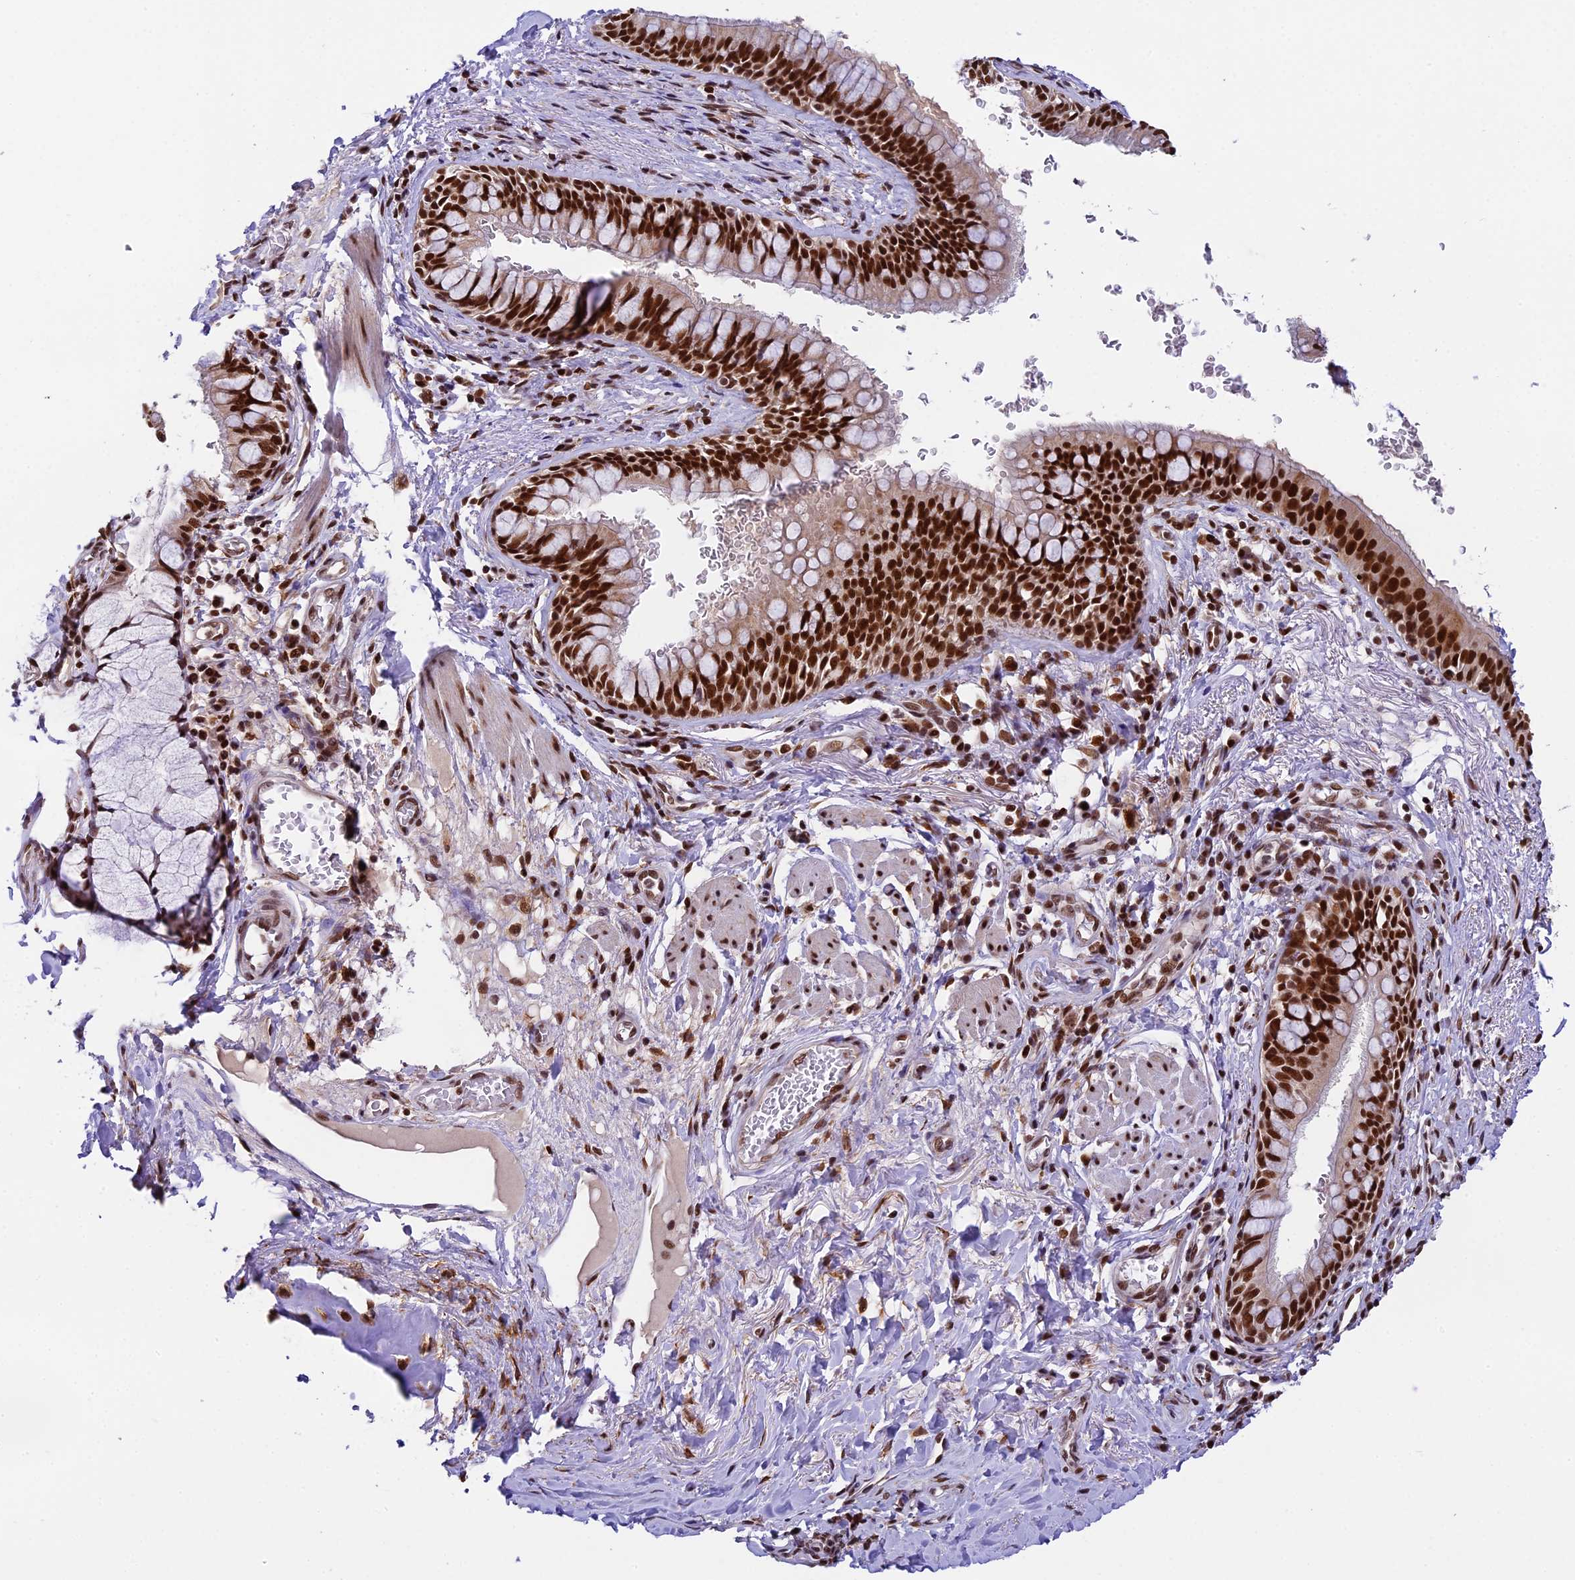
{"staining": {"intensity": "strong", "quantity": ">75%", "location": "nuclear"}, "tissue": "bronchus", "cell_type": "Respiratory epithelial cells", "image_type": "normal", "snomed": [{"axis": "morphology", "description": "Normal tissue, NOS"}, {"axis": "topography", "description": "Cartilage tissue"}, {"axis": "topography", "description": "Bronchus"}], "caption": "A brown stain highlights strong nuclear positivity of a protein in respiratory epithelial cells of benign human bronchus.", "gene": "RAMACL", "patient": {"sex": "female", "age": 36}}